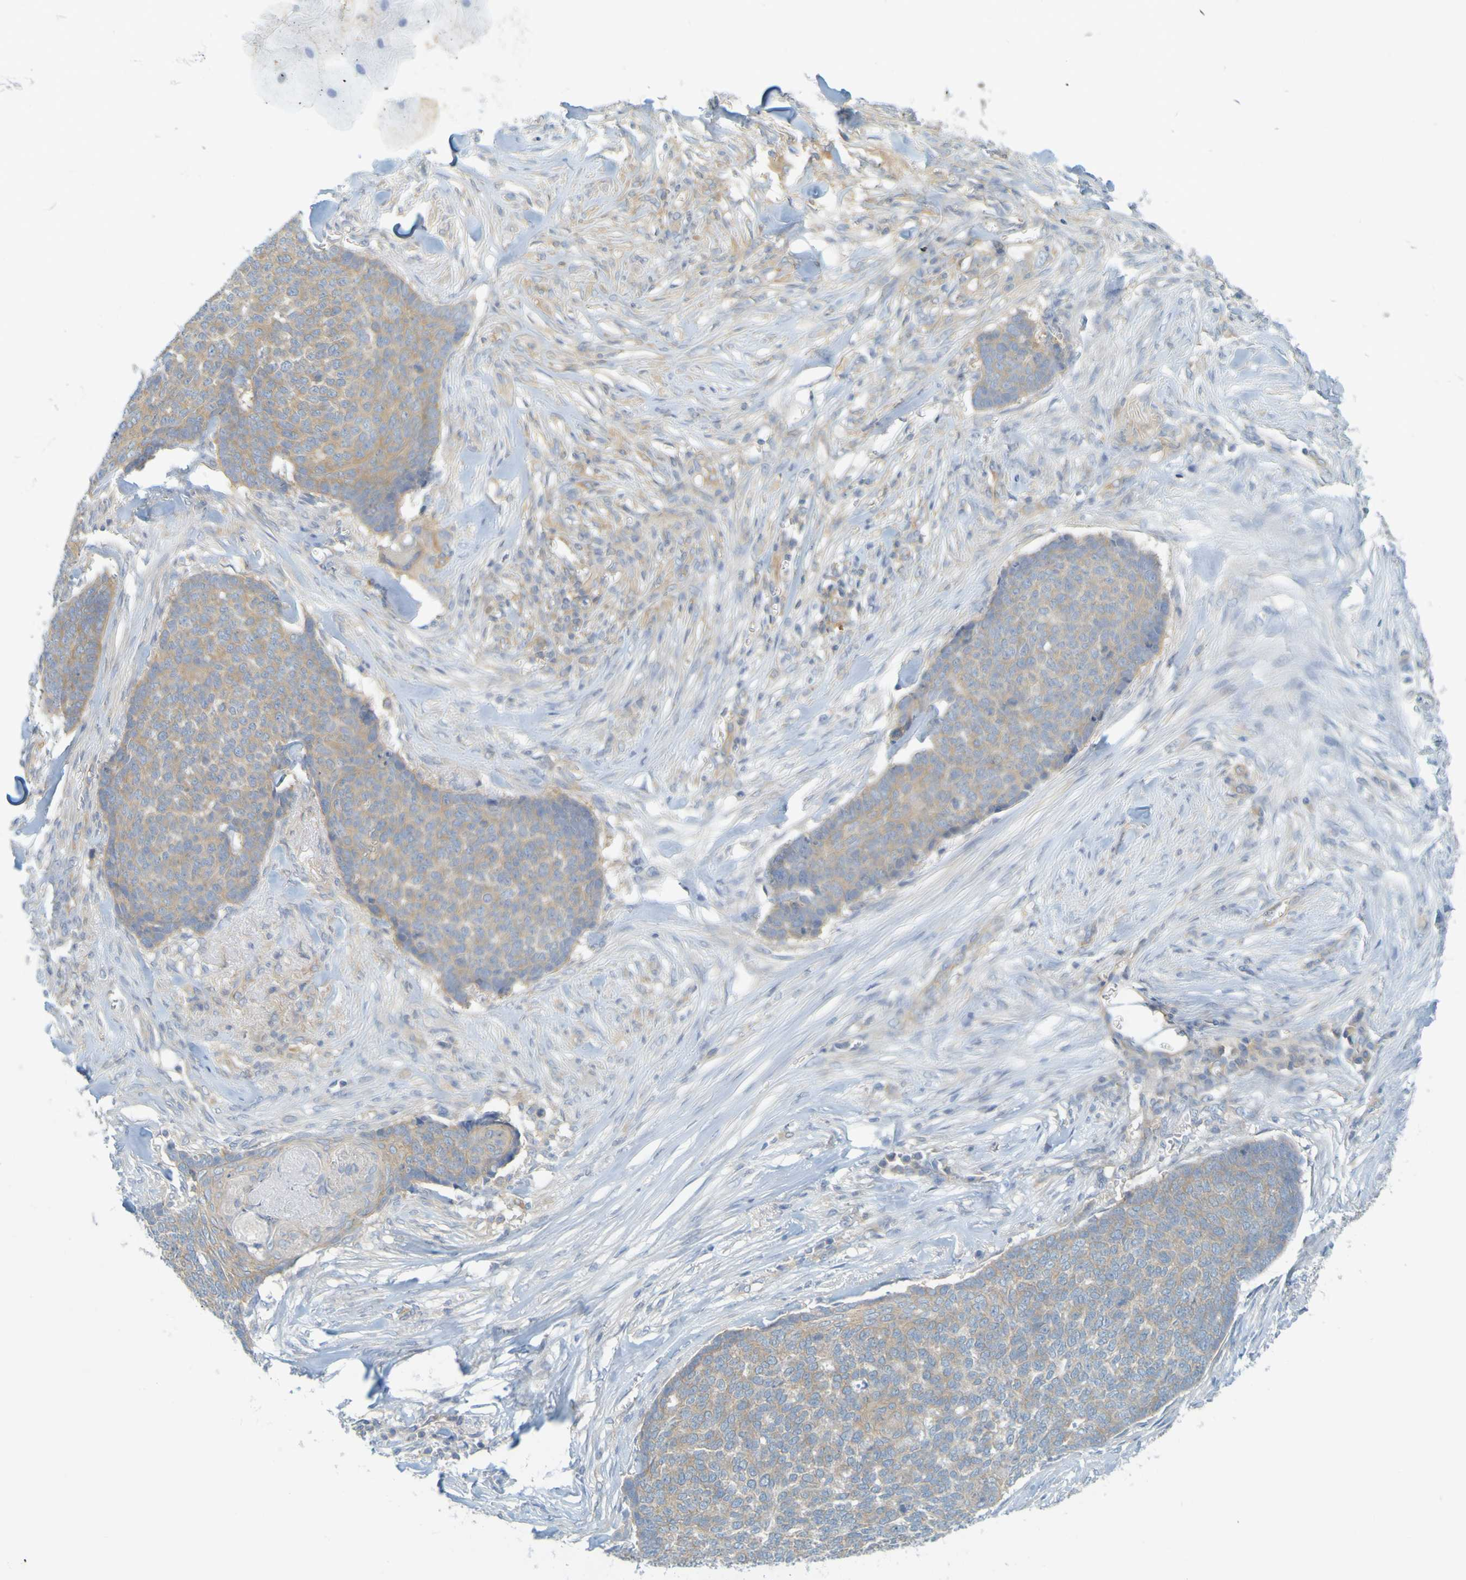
{"staining": {"intensity": "weak", "quantity": ">75%", "location": "cytoplasmic/membranous"}, "tissue": "skin cancer", "cell_type": "Tumor cells", "image_type": "cancer", "snomed": [{"axis": "morphology", "description": "Basal cell carcinoma"}, {"axis": "topography", "description": "Skin"}], "caption": "Tumor cells reveal low levels of weak cytoplasmic/membranous expression in approximately >75% of cells in human skin cancer. (brown staining indicates protein expression, while blue staining denotes nuclei).", "gene": "APPL1", "patient": {"sex": "male", "age": 84}}